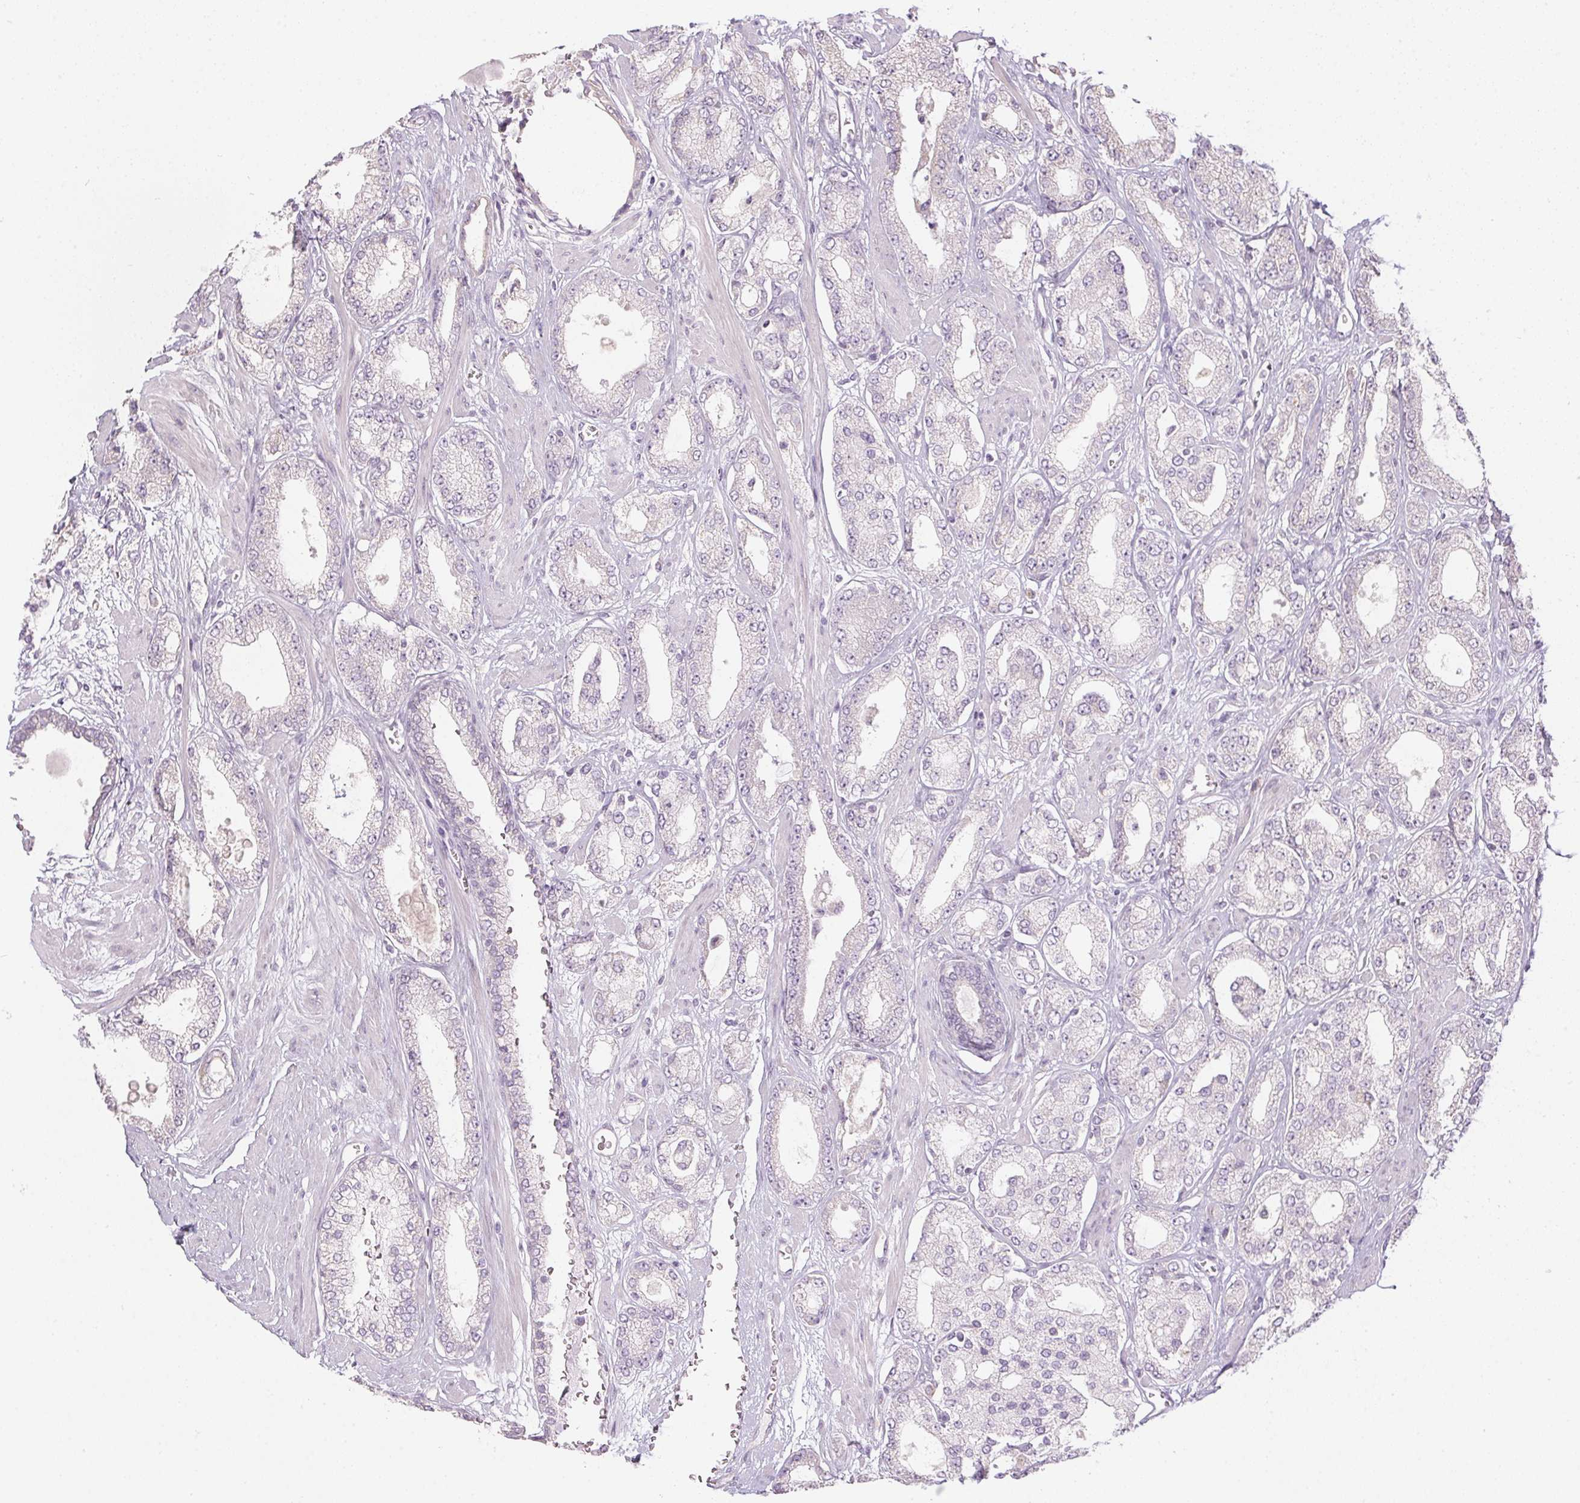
{"staining": {"intensity": "negative", "quantity": "none", "location": "none"}, "tissue": "prostate cancer", "cell_type": "Tumor cells", "image_type": "cancer", "snomed": [{"axis": "morphology", "description": "Adenocarcinoma, High grade"}, {"axis": "topography", "description": "Prostate"}], "caption": "This is an immunohistochemistry (IHC) micrograph of prostate cancer. There is no positivity in tumor cells.", "gene": "CTCFL", "patient": {"sex": "male", "age": 64}}